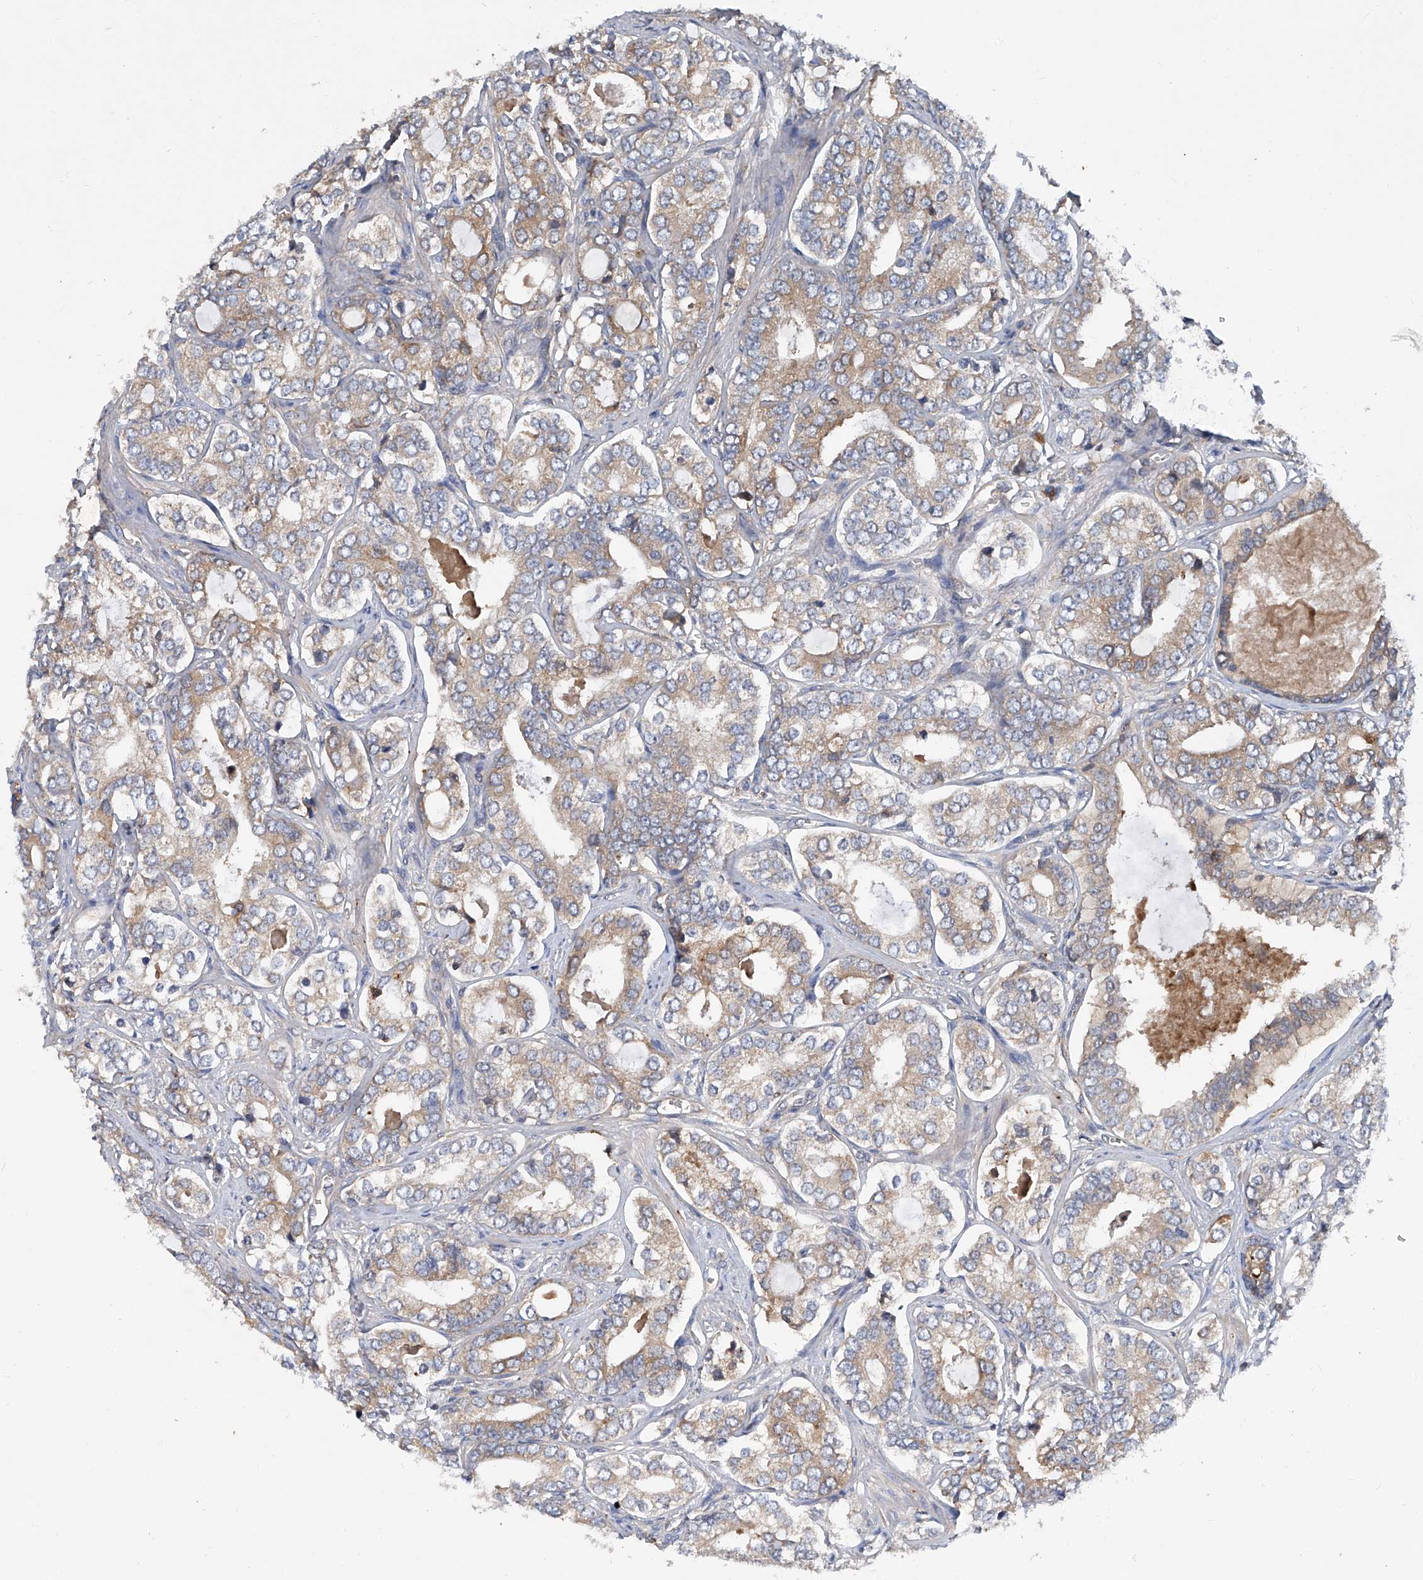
{"staining": {"intensity": "weak", "quantity": "25%-75%", "location": "cytoplasmic/membranous"}, "tissue": "prostate cancer", "cell_type": "Tumor cells", "image_type": "cancer", "snomed": [{"axis": "morphology", "description": "Adenocarcinoma, High grade"}, {"axis": "topography", "description": "Prostate"}], "caption": "Prostate cancer tissue displays weak cytoplasmic/membranous expression in about 25%-75% of tumor cells, visualized by immunohistochemistry.", "gene": "ASCC3", "patient": {"sex": "male", "age": 62}}